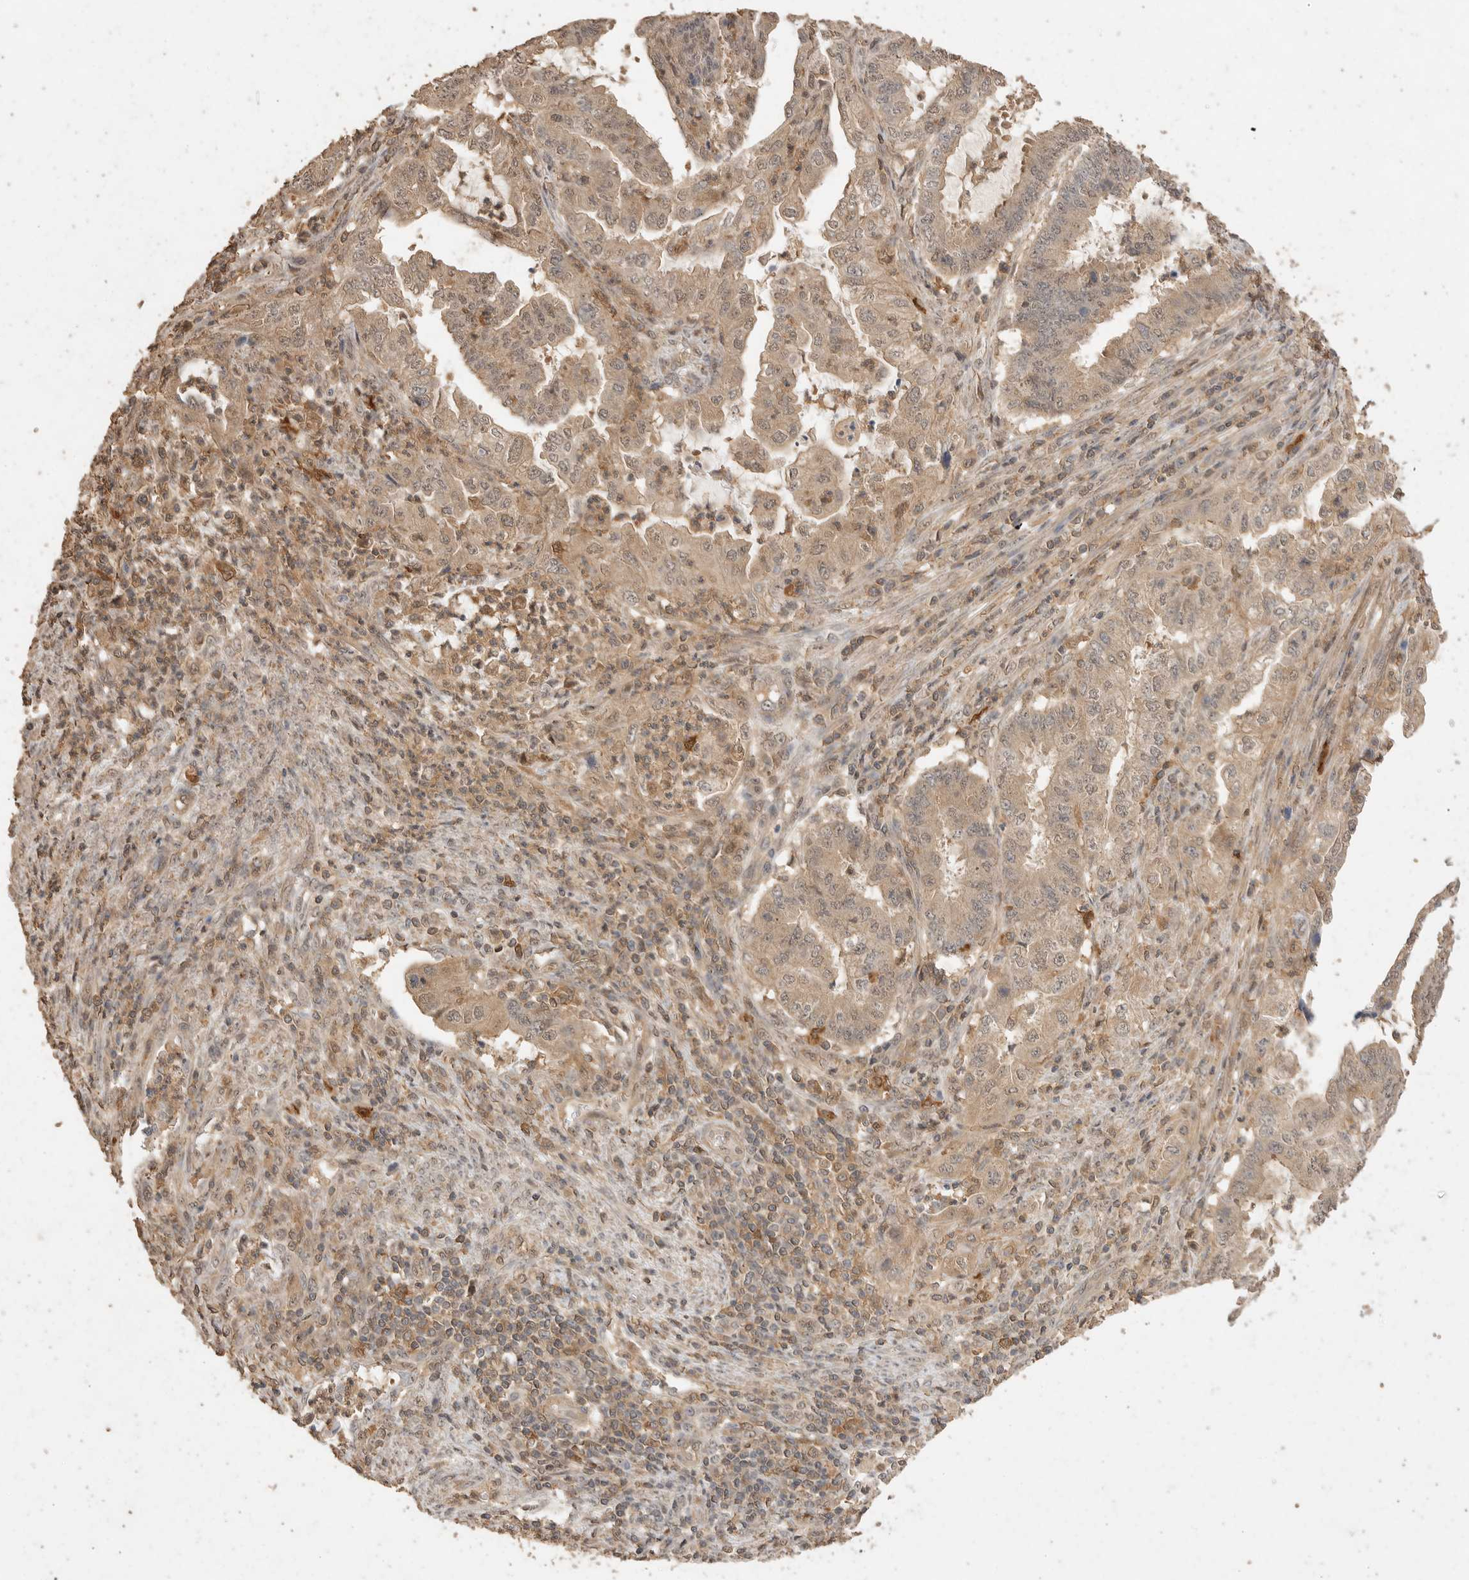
{"staining": {"intensity": "weak", "quantity": ">75%", "location": "cytoplasmic/membranous,nuclear"}, "tissue": "endometrial cancer", "cell_type": "Tumor cells", "image_type": "cancer", "snomed": [{"axis": "morphology", "description": "Adenocarcinoma, NOS"}, {"axis": "topography", "description": "Endometrium"}], "caption": "A low amount of weak cytoplasmic/membranous and nuclear expression is seen in about >75% of tumor cells in endometrial cancer (adenocarcinoma) tissue.", "gene": "MAP2K1", "patient": {"sex": "female", "age": 51}}